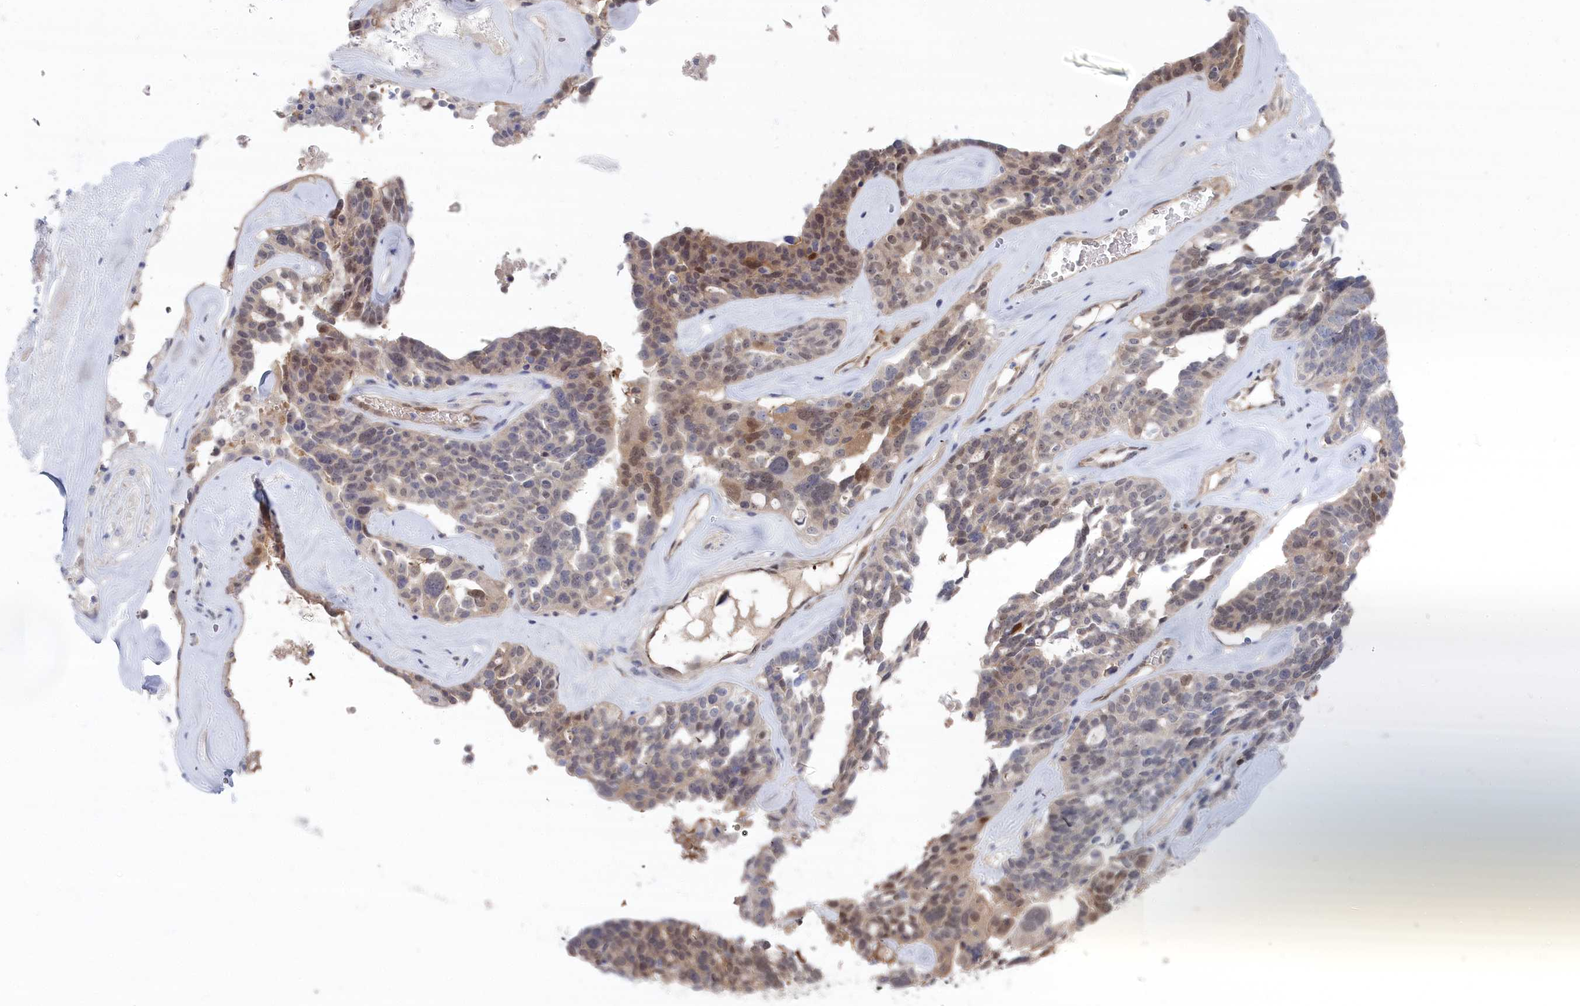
{"staining": {"intensity": "moderate", "quantity": "<25%", "location": "nuclear"}, "tissue": "ovarian cancer", "cell_type": "Tumor cells", "image_type": "cancer", "snomed": [{"axis": "morphology", "description": "Cystadenocarcinoma, serous, NOS"}, {"axis": "topography", "description": "Ovary"}], "caption": "An image of ovarian serous cystadenocarcinoma stained for a protein demonstrates moderate nuclear brown staining in tumor cells. (IHC, brightfield microscopy, high magnification).", "gene": "IRGQ", "patient": {"sex": "female", "age": 59}}